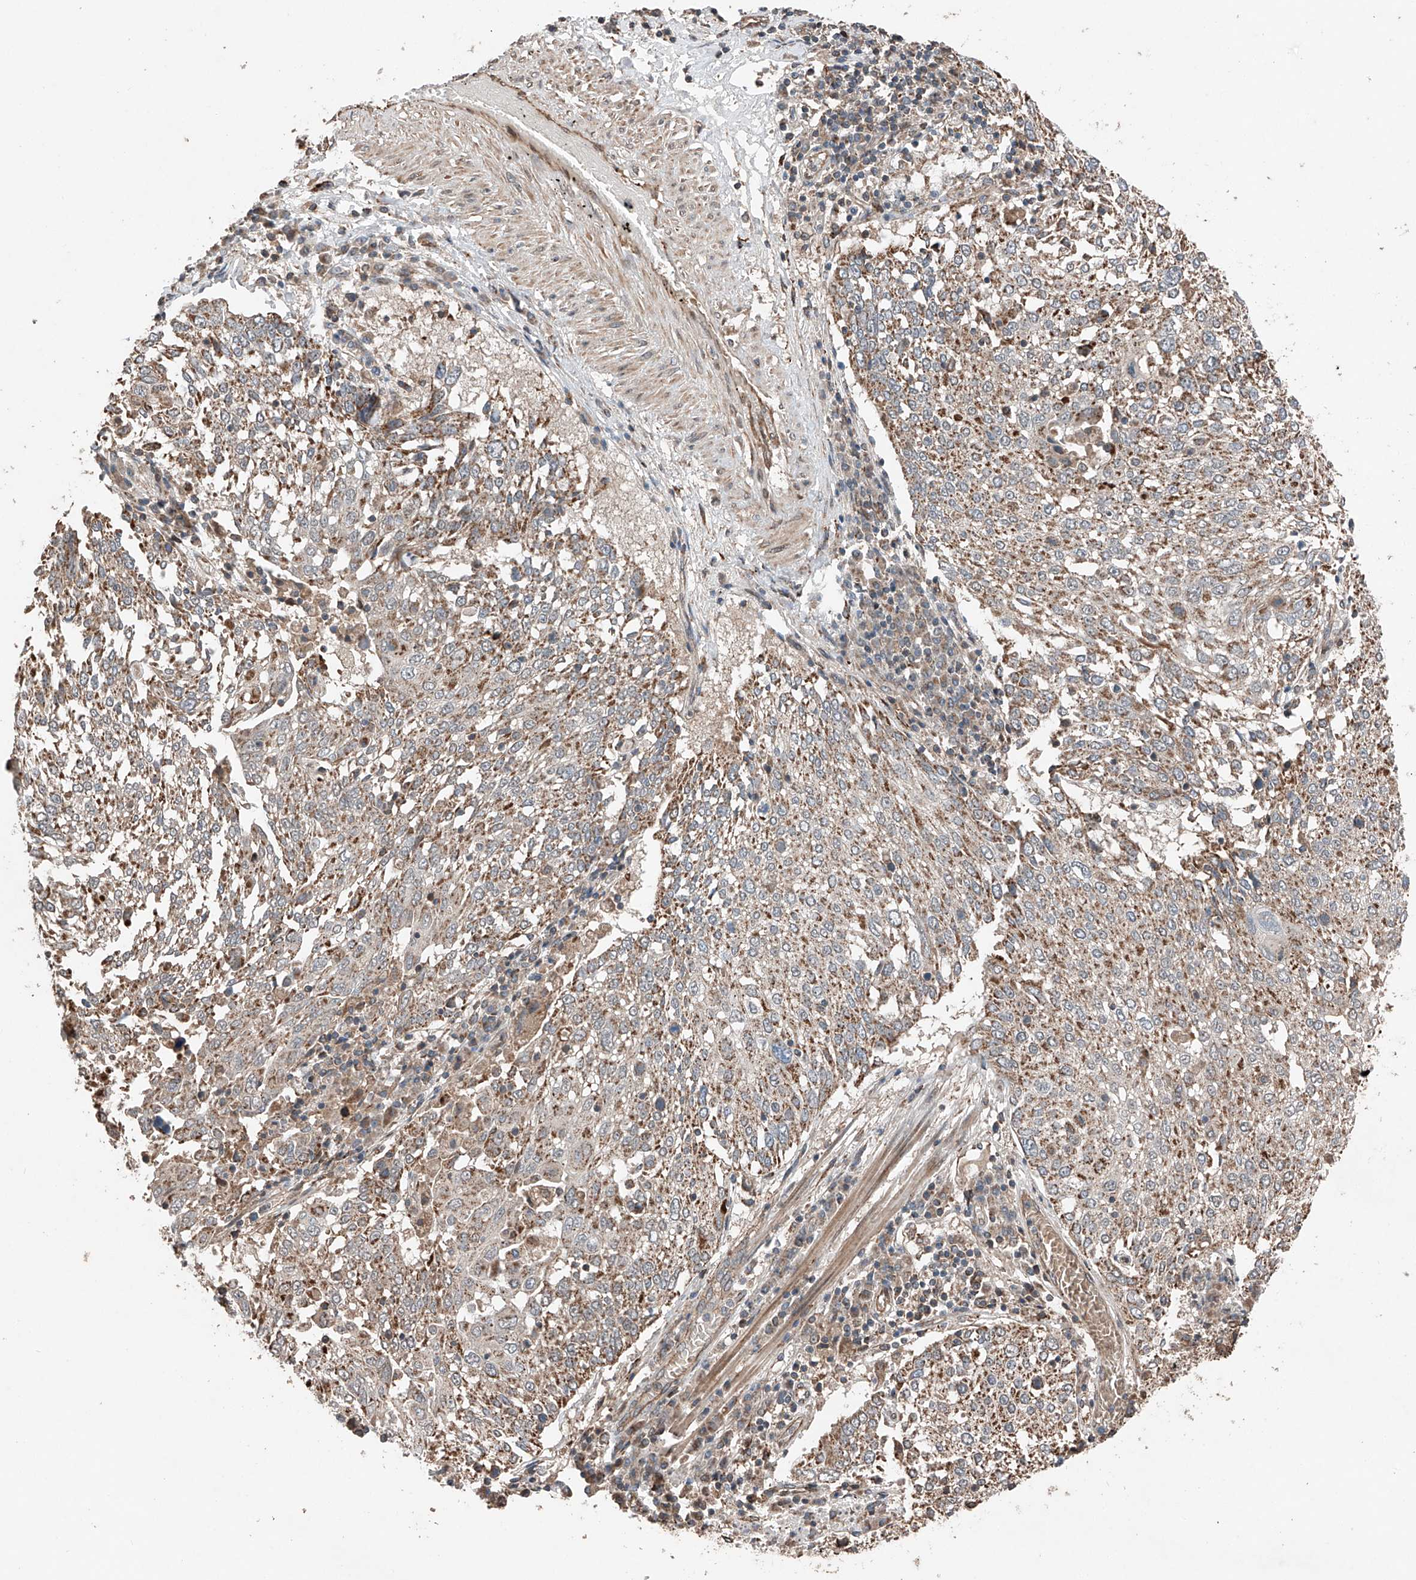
{"staining": {"intensity": "moderate", "quantity": ">75%", "location": "cytoplasmic/membranous"}, "tissue": "lung cancer", "cell_type": "Tumor cells", "image_type": "cancer", "snomed": [{"axis": "morphology", "description": "Squamous cell carcinoma, NOS"}, {"axis": "topography", "description": "Lung"}], "caption": "DAB immunohistochemical staining of lung cancer shows moderate cytoplasmic/membranous protein expression in approximately >75% of tumor cells.", "gene": "AP4B1", "patient": {"sex": "male", "age": 65}}